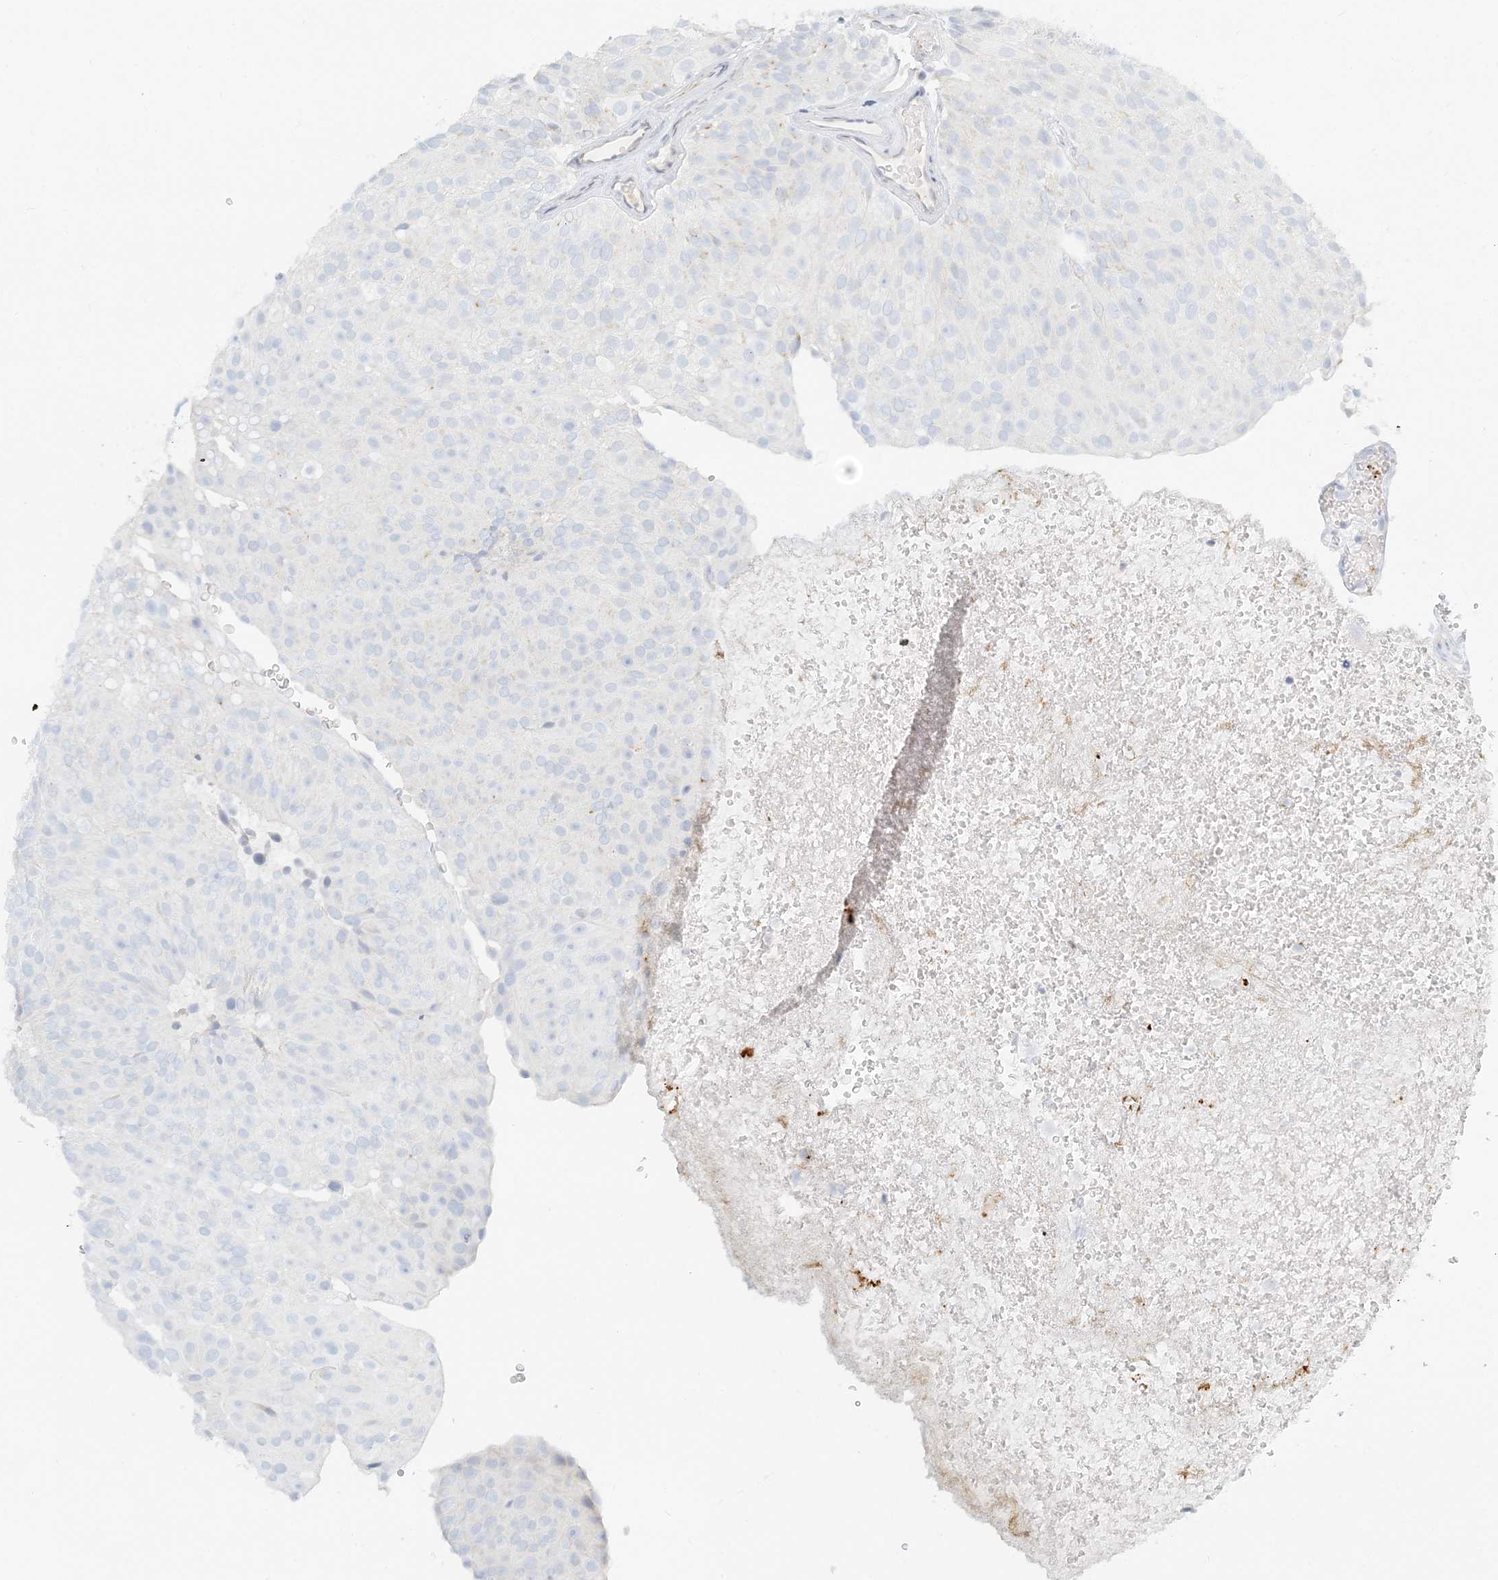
{"staining": {"intensity": "negative", "quantity": "none", "location": "none"}, "tissue": "urothelial cancer", "cell_type": "Tumor cells", "image_type": "cancer", "snomed": [{"axis": "morphology", "description": "Urothelial carcinoma, Low grade"}, {"axis": "topography", "description": "Urinary bladder"}], "caption": "Immunohistochemistry (IHC) of urothelial cancer reveals no positivity in tumor cells. The staining was performed using DAB (3,3'-diaminobenzidine) to visualize the protein expression in brown, while the nuclei were stained in blue with hematoxylin (Magnification: 20x).", "gene": "NAA11", "patient": {"sex": "male", "age": 78}}